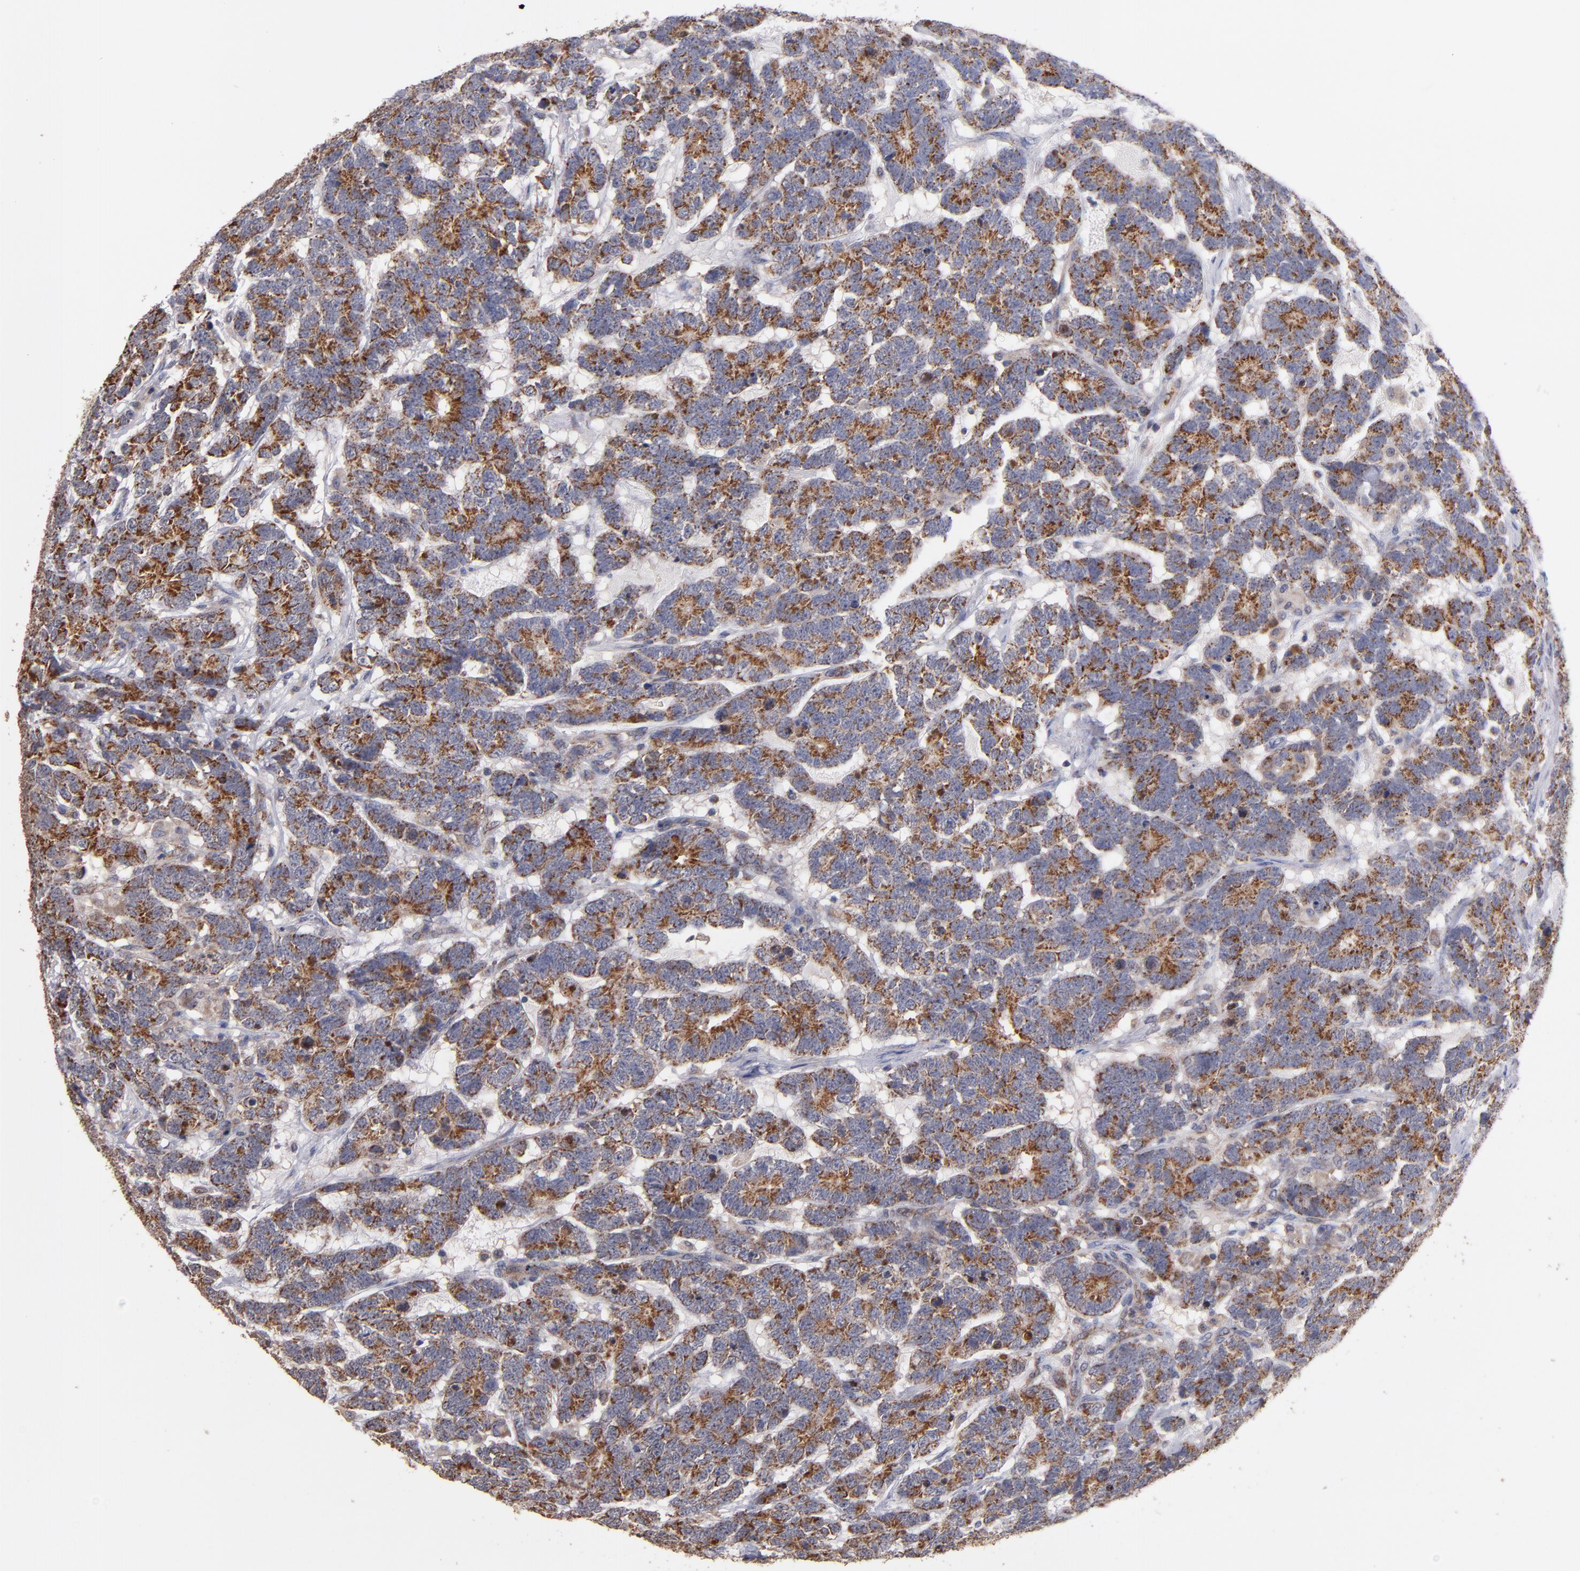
{"staining": {"intensity": "moderate", "quantity": ">75%", "location": "cytoplasmic/membranous"}, "tissue": "testis cancer", "cell_type": "Tumor cells", "image_type": "cancer", "snomed": [{"axis": "morphology", "description": "Carcinoma, Embryonal, NOS"}, {"axis": "topography", "description": "Testis"}], "caption": "Tumor cells display medium levels of moderate cytoplasmic/membranous staining in approximately >75% of cells in human testis embryonal carcinoma.", "gene": "DIABLO", "patient": {"sex": "male", "age": 26}}